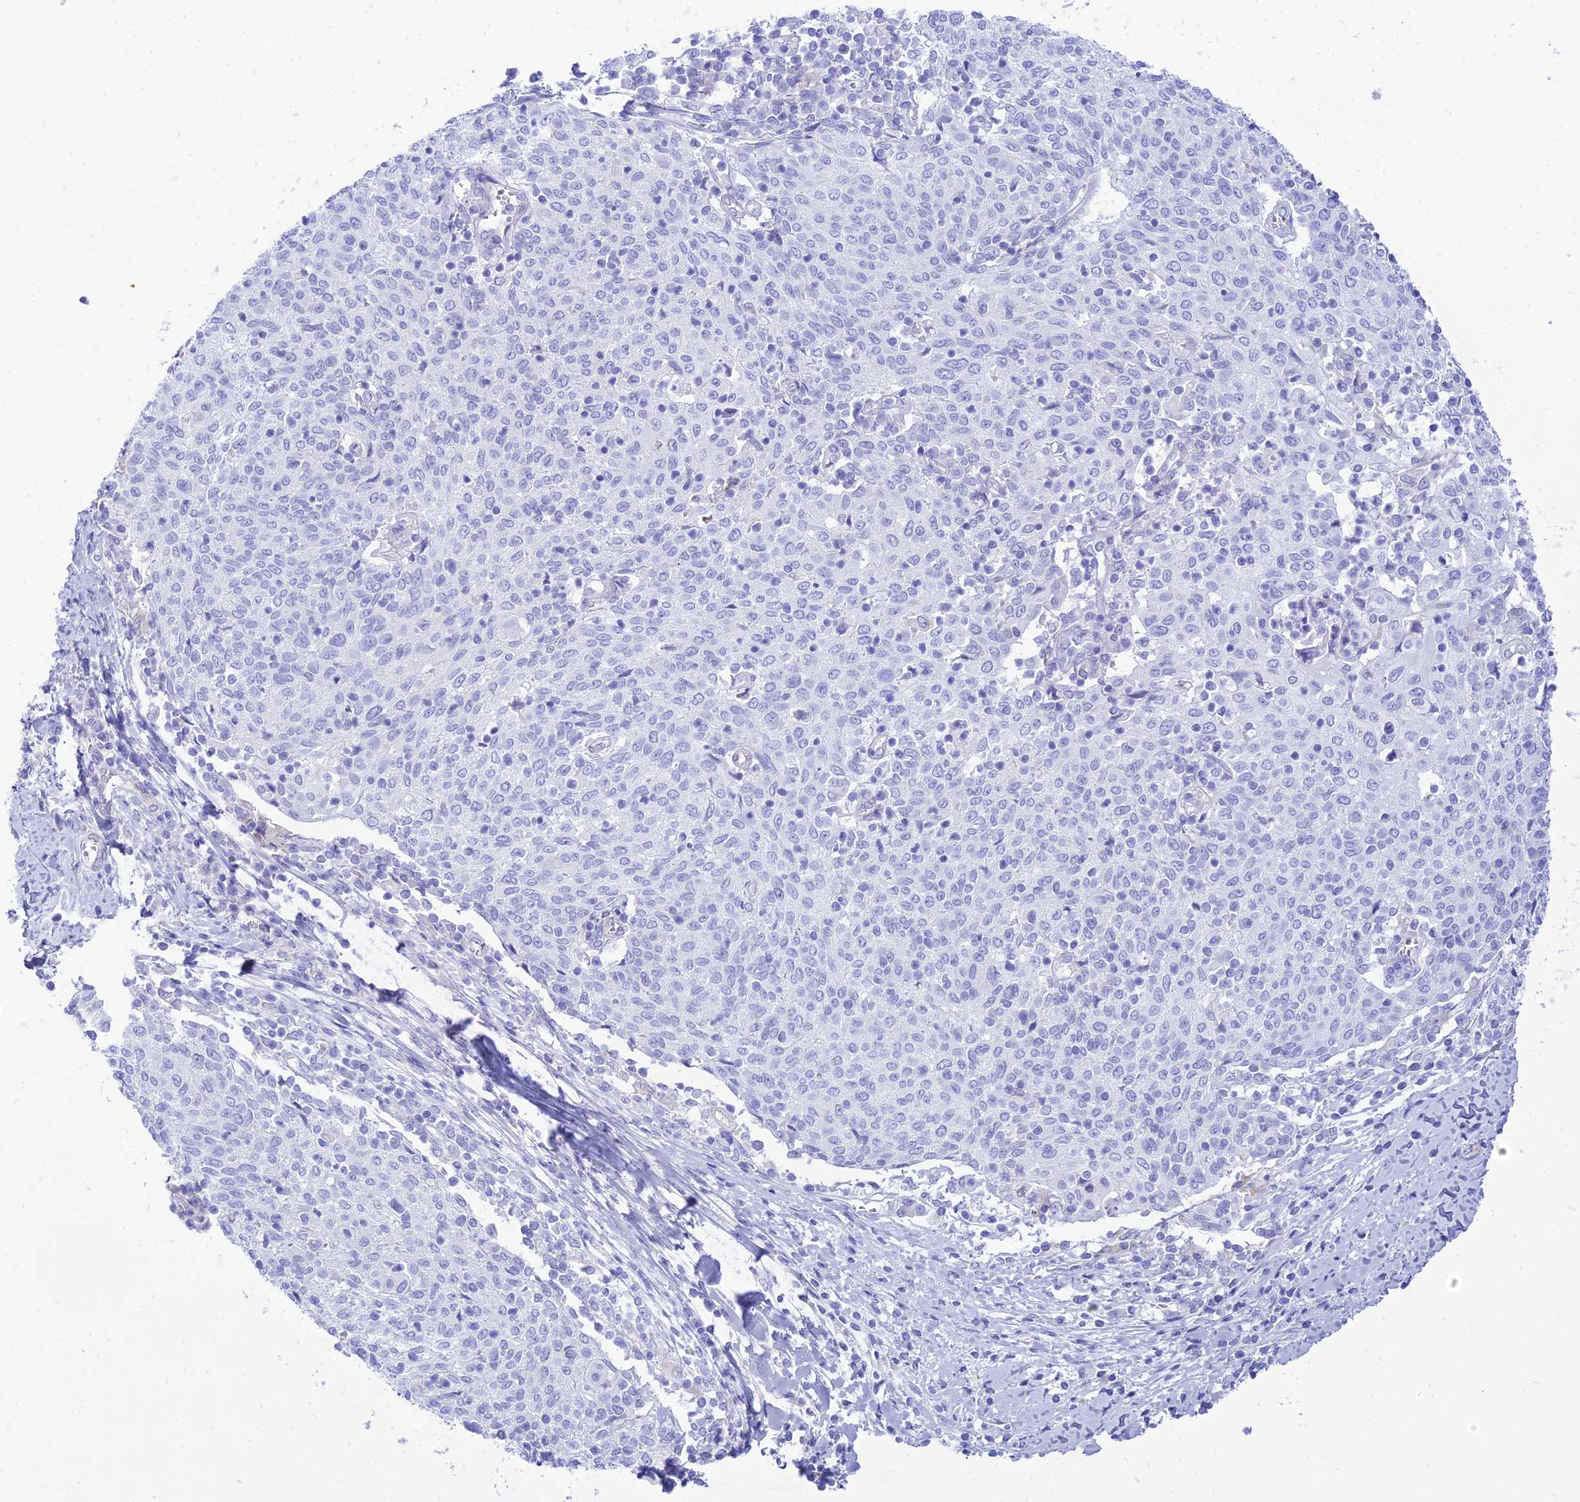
{"staining": {"intensity": "negative", "quantity": "none", "location": "none"}, "tissue": "cervical cancer", "cell_type": "Tumor cells", "image_type": "cancer", "snomed": [{"axis": "morphology", "description": "Squamous cell carcinoma, NOS"}, {"axis": "topography", "description": "Cervix"}], "caption": "This is a micrograph of IHC staining of squamous cell carcinoma (cervical), which shows no staining in tumor cells.", "gene": "TAC3", "patient": {"sex": "female", "age": 52}}